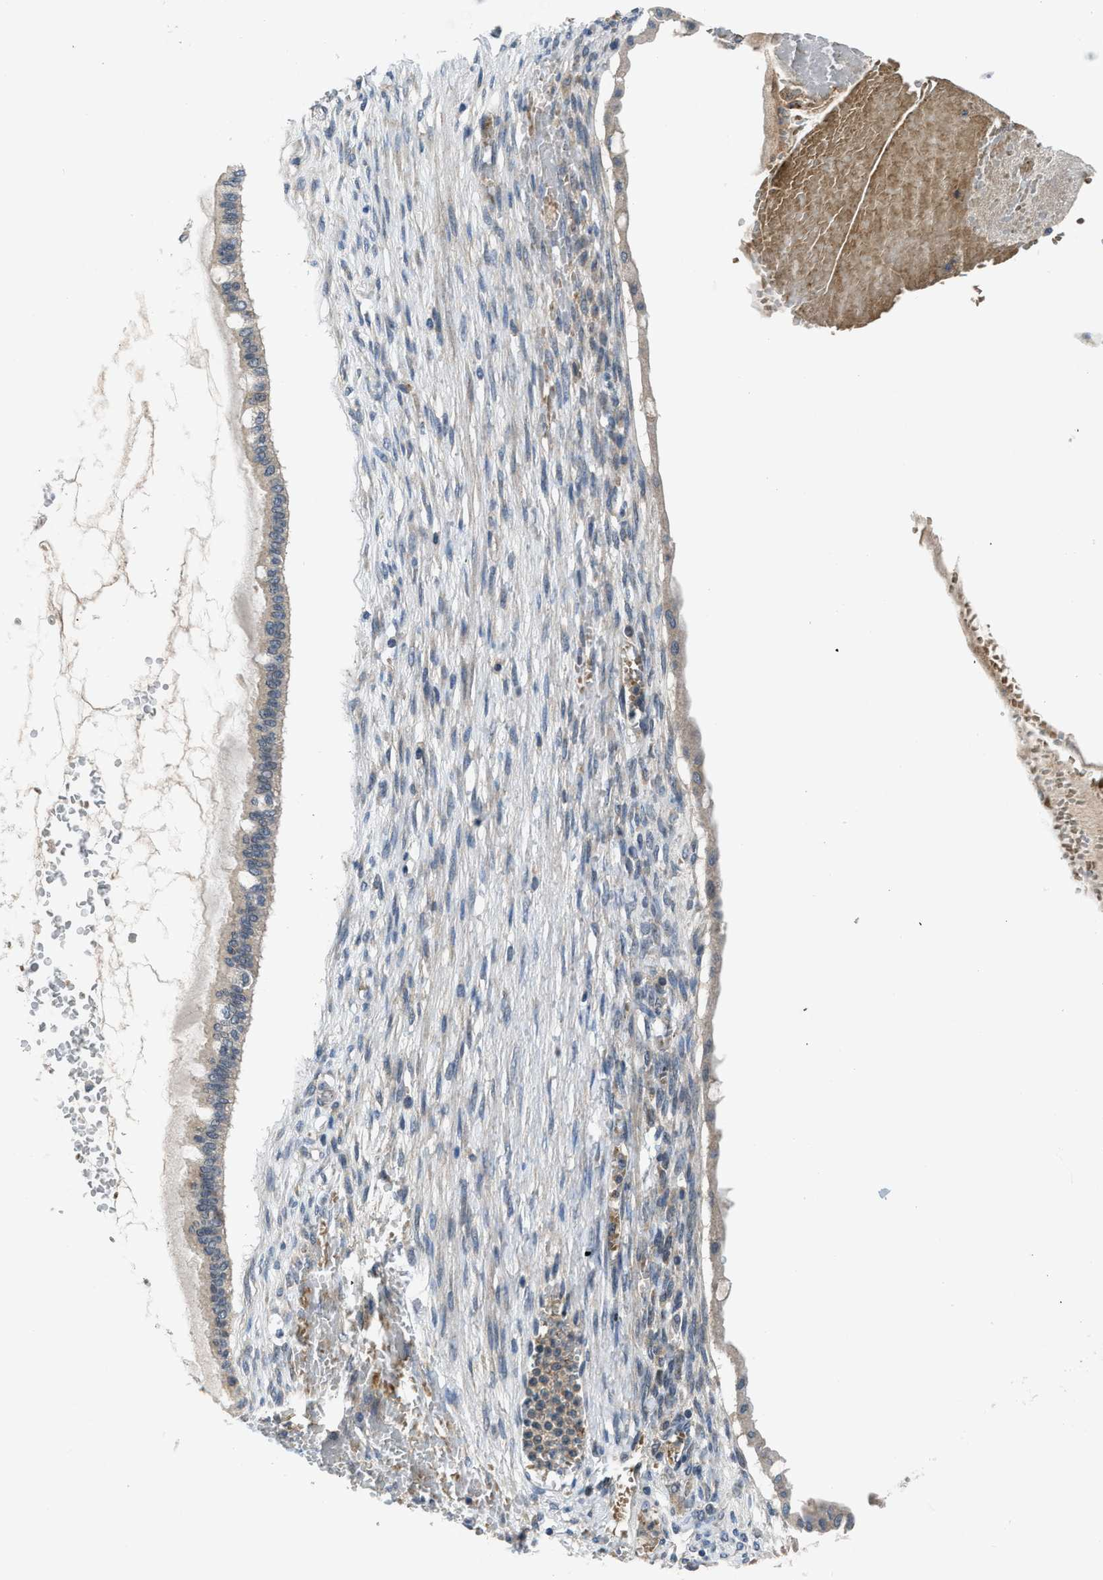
{"staining": {"intensity": "weak", "quantity": ">75%", "location": "cytoplasmic/membranous"}, "tissue": "ovarian cancer", "cell_type": "Tumor cells", "image_type": "cancer", "snomed": [{"axis": "morphology", "description": "Cystadenocarcinoma, mucinous, NOS"}, {"axis": "topography", "description": "Ovary"}], "caption": "A micrograph of human ovarian mucinous cystadenocarcinoma stained for a protein demonstrates weak cytoplasmic/membranous brown staining in tumor cells.", "gene": "PDE7A", "patient": {"sex": "female", "age": 73}}